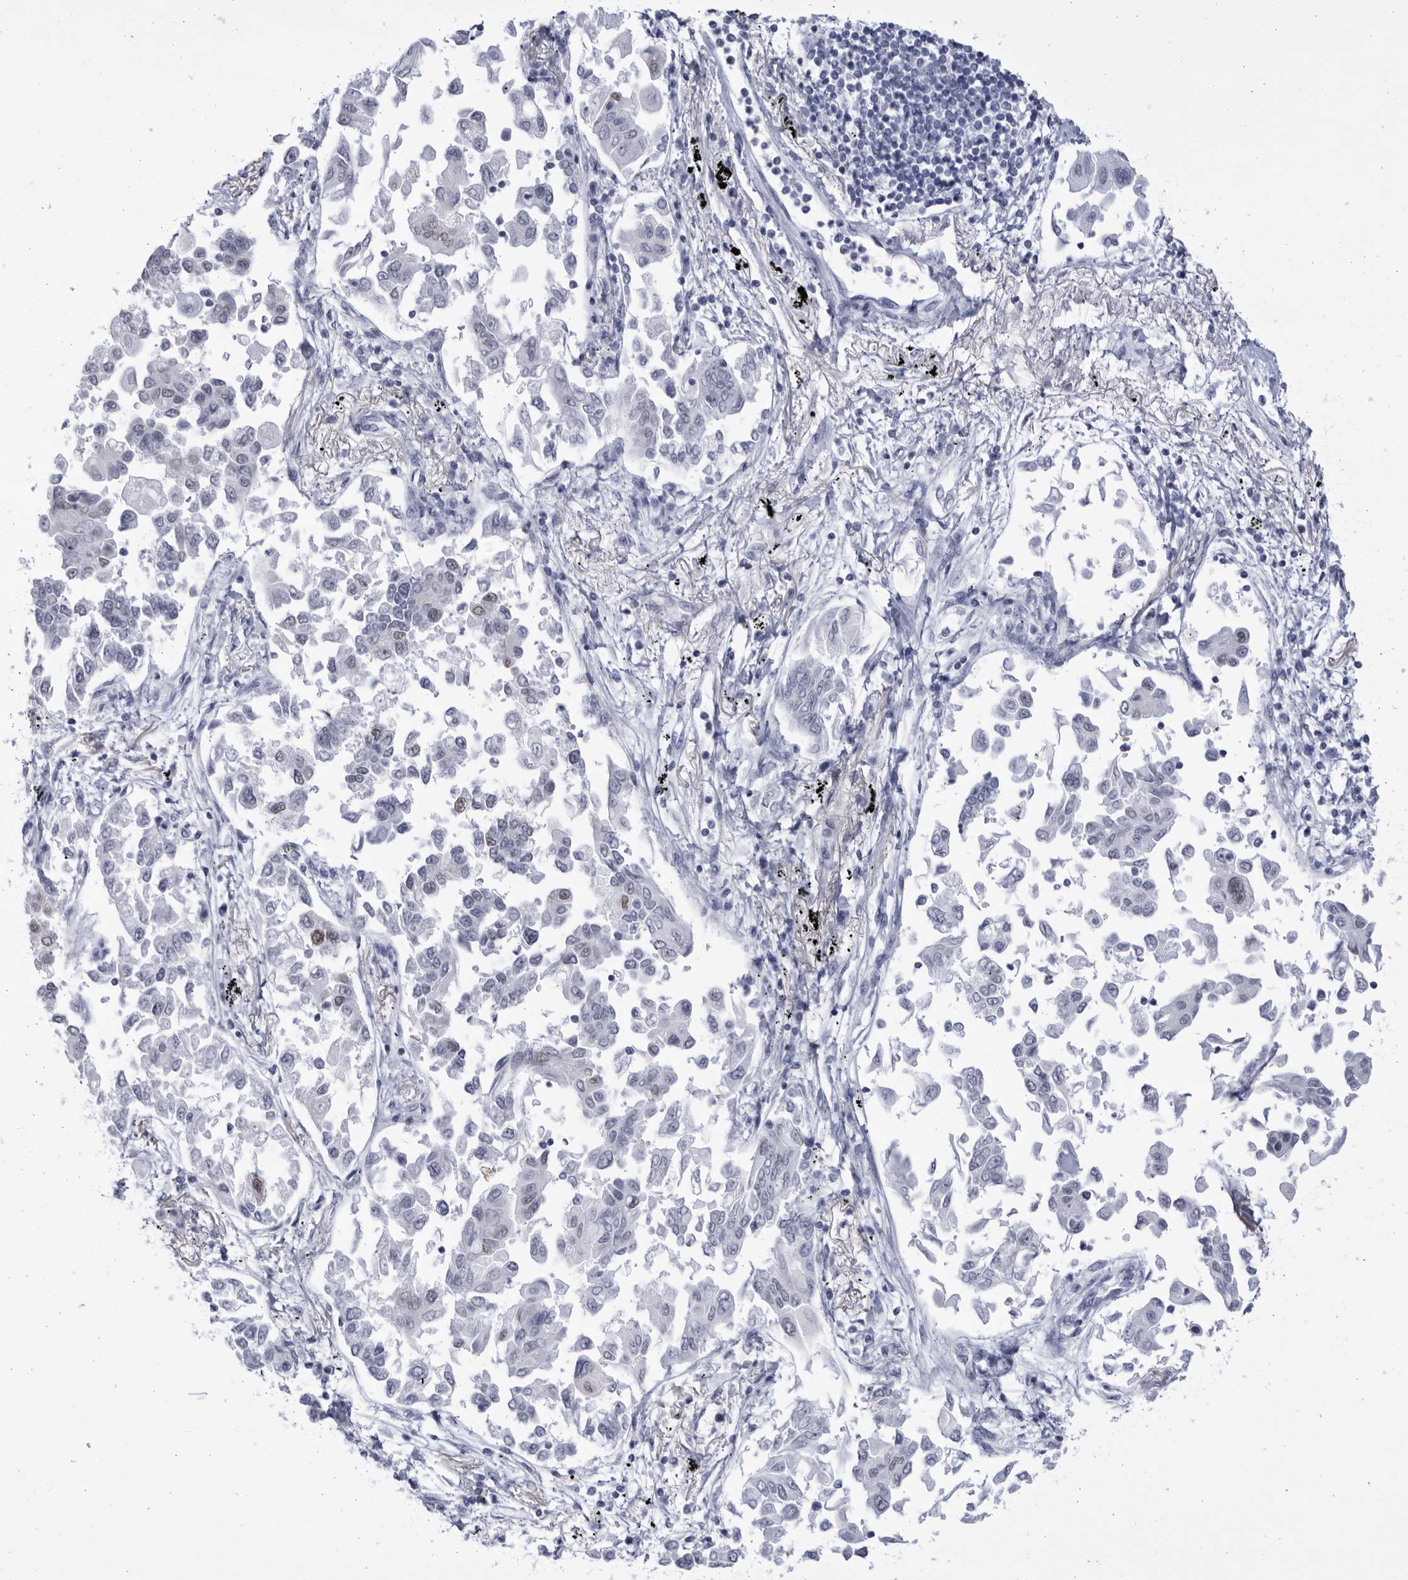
{"staining": {"intensity": "negative", "quantity": "none", "location": "none"}, "tissue": "lung cancer", "cell_type": "Tumor cells", "image_type": "cancer", "snomed": [{"axis": "morphology", "description": "Adenocarcinoma, NOS"}, {"axis": "topography", "description": "Lung"}], "caption": "Immunohistochemistry (IHC) photomicrograph of neoplastic tissue: human lung cancer (adenocarcinoma) stained with DAB (3,3'-diaminobenzidine) exhibits no significant protein expression in tumor cells.", "gene": "CCDC181", "patient": {"sex": "female", "age": 67}}